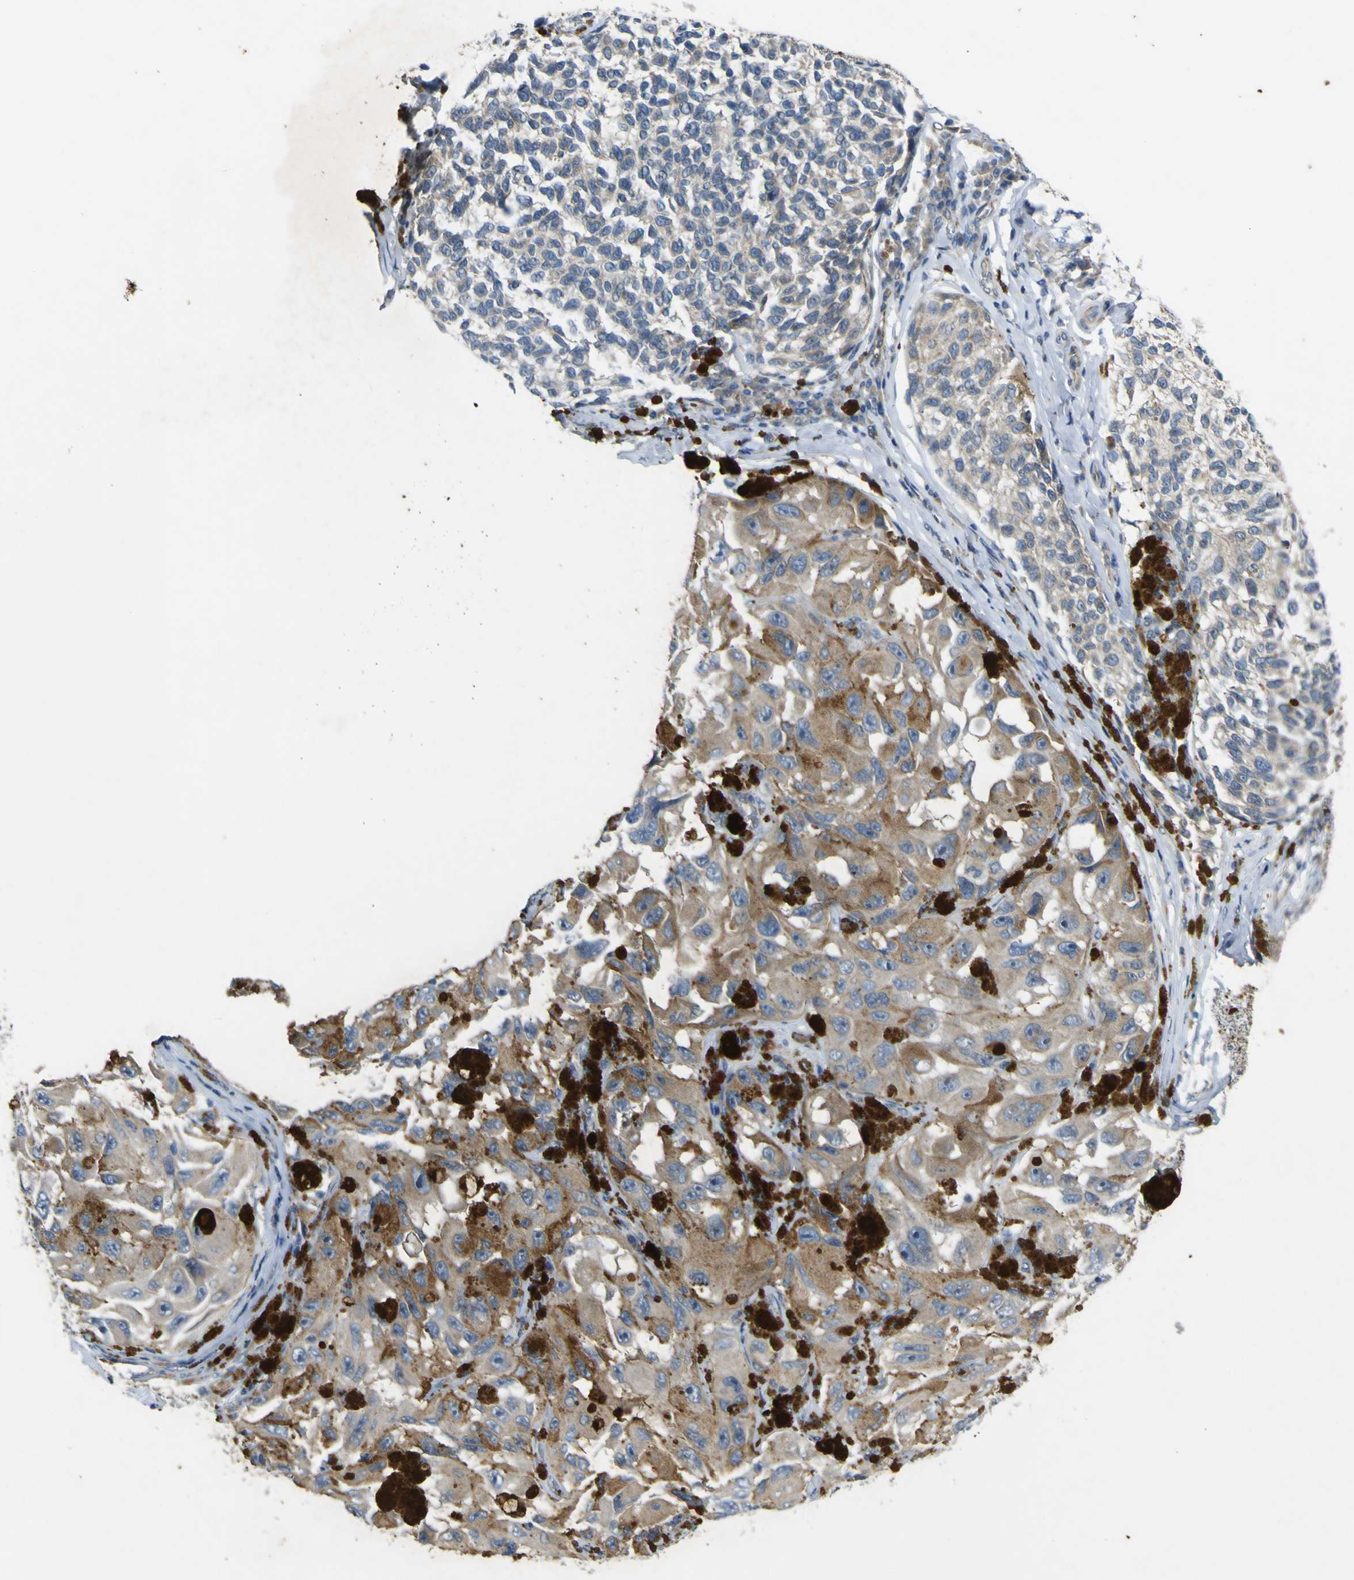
{"staining": {"intensity": "weak", "quantity": ">75%", "location": "cytoplasmic/membranous"}, "tissue": "melanoma", "cell_type": "Tumor cells", "image_type": "cancer", "snomed": [{"axis": "morphology", "description": "Malignant melanoma, NOS"}, {"axis": "topography", "description": "Skin"}], "caption": "Immunohistochemical staining of malignant melanoma reveals weak cytoplasmic/membranous protein staining in approximately >75% of tumor cells. (IHC, brightfield microscopy, high magnification).", "gene": "LDLR", "patient": {"sex": "female", "age": 73}}